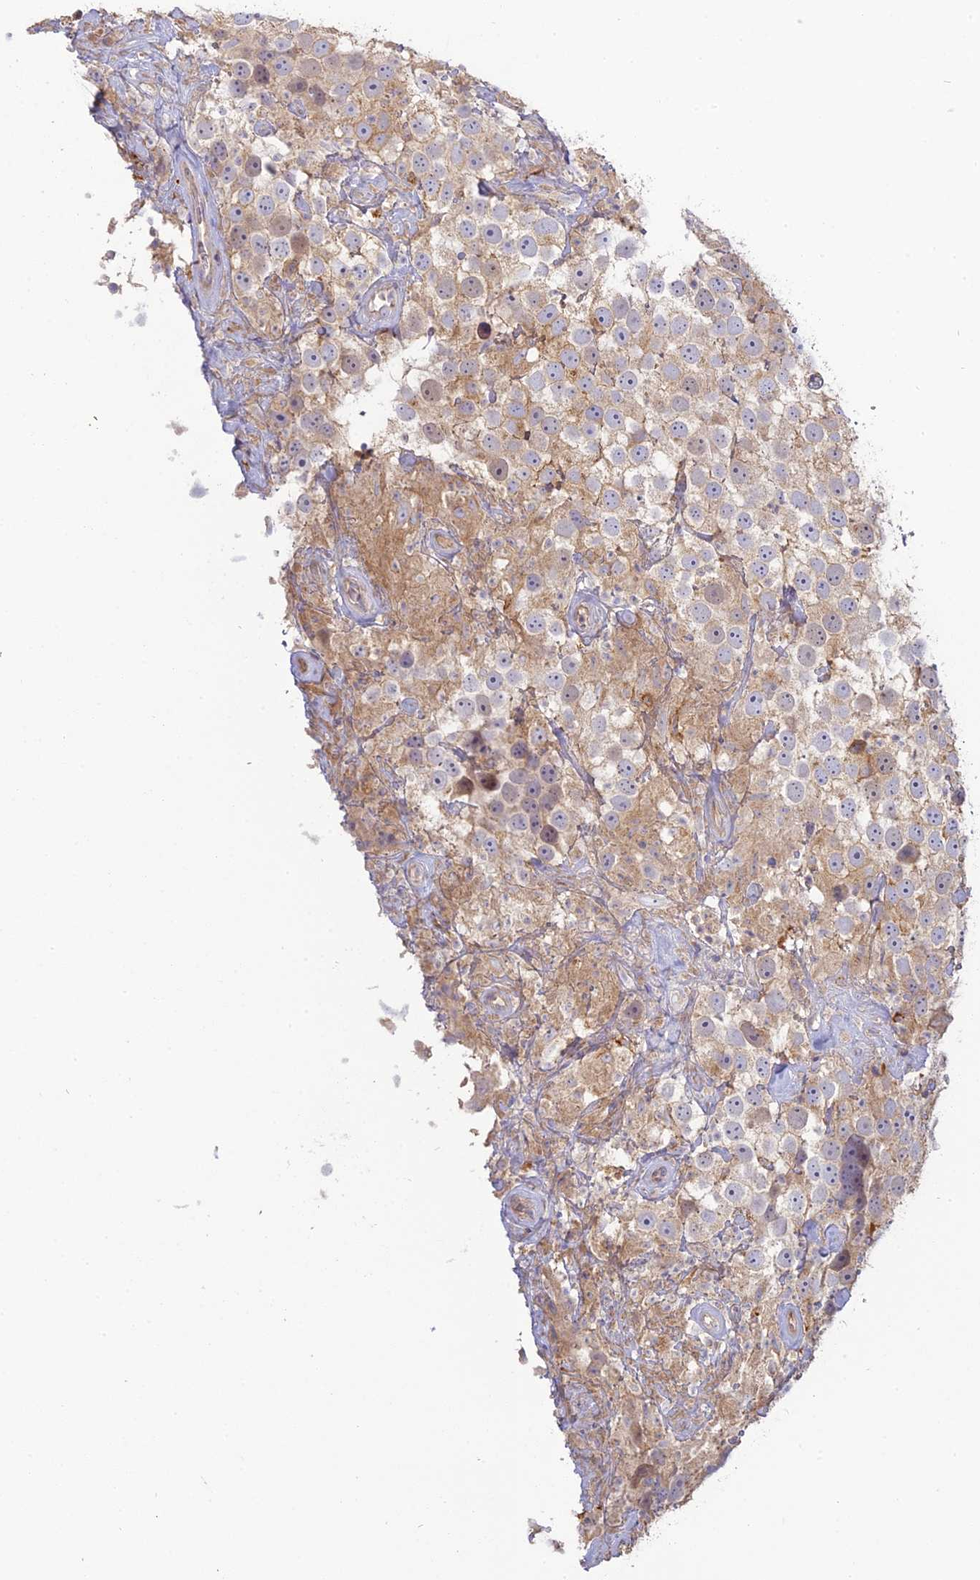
{"staining": {"intensity": "weak", "quantity": "<25%", "location": "cytoplasmic/membranous"}, "tissue": "testis cancer", "cell_type": "Tumor cells", "image_type": "cancer", "snomed": [{"axis": "morphology", "description": "Seminoma, NOS"}, {"axis": "topography", "description": "Testis"}], "caption": "Tumor cells are negative for brown protein staining in testis seminoma.", "gene": "SFT2D2", "patient": {"sex": "male", "age": 49}}